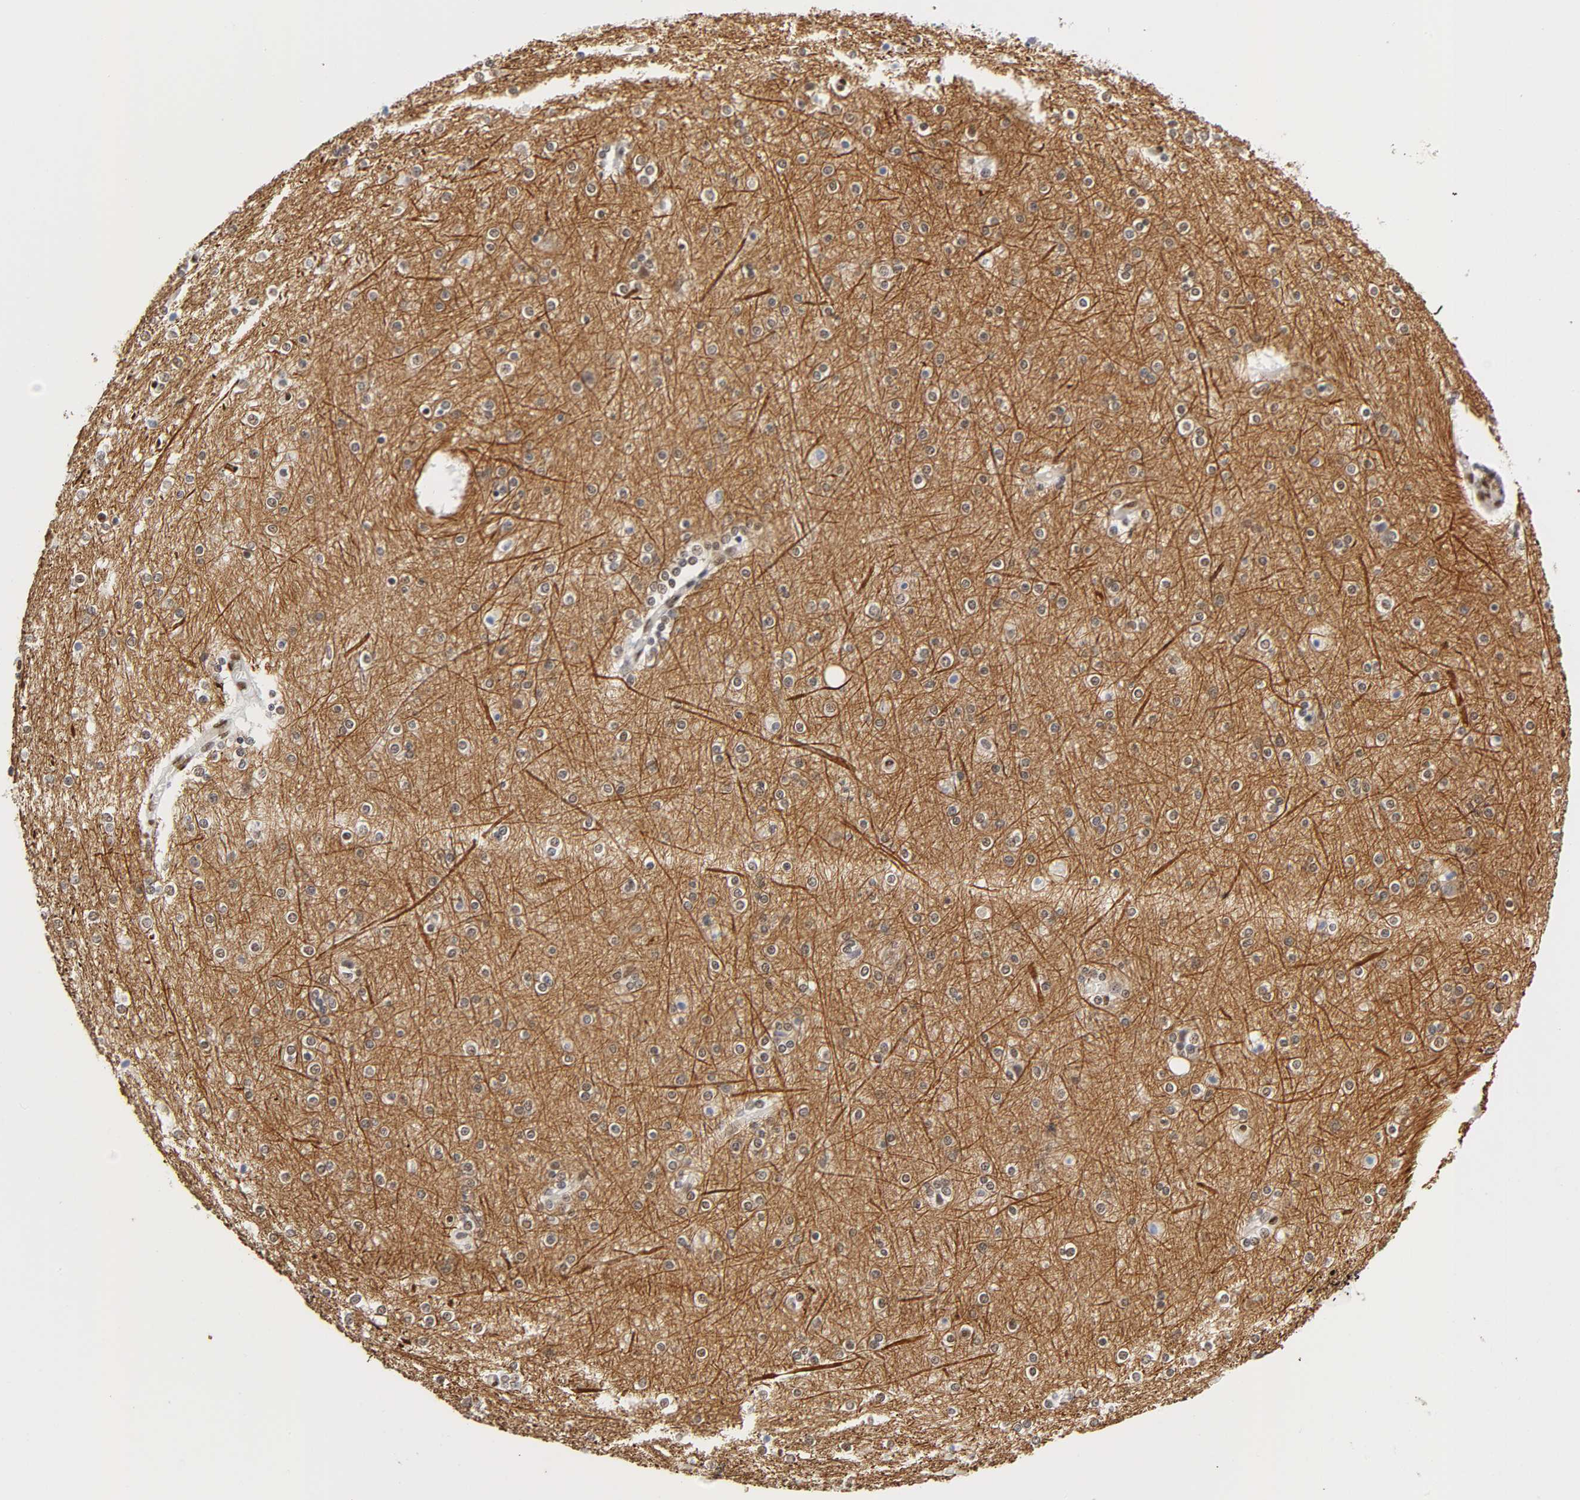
{"staining": {"intensity": "negative", "quantity": "none", "location": "none"}, "tissue": "cerebral cortex", "cell_type": "Endothelial cells", "image_type": "normal", "snomed": [{"axis": "morphology", "description": "Normal tissue, NOS"}, {"axis": "topography", "description": "Cerebral cortex"}], "caption": "An image of human cerebral cortex is negative for staining in endothelial cells. The staining was performed using DAB to visualize the protein expression in brown, while the nuclei were stained in blue with hematoxylin (Magnification: 20x).", "gene": "NR3C1", "patient": {"sex": "female", "age": 54}}